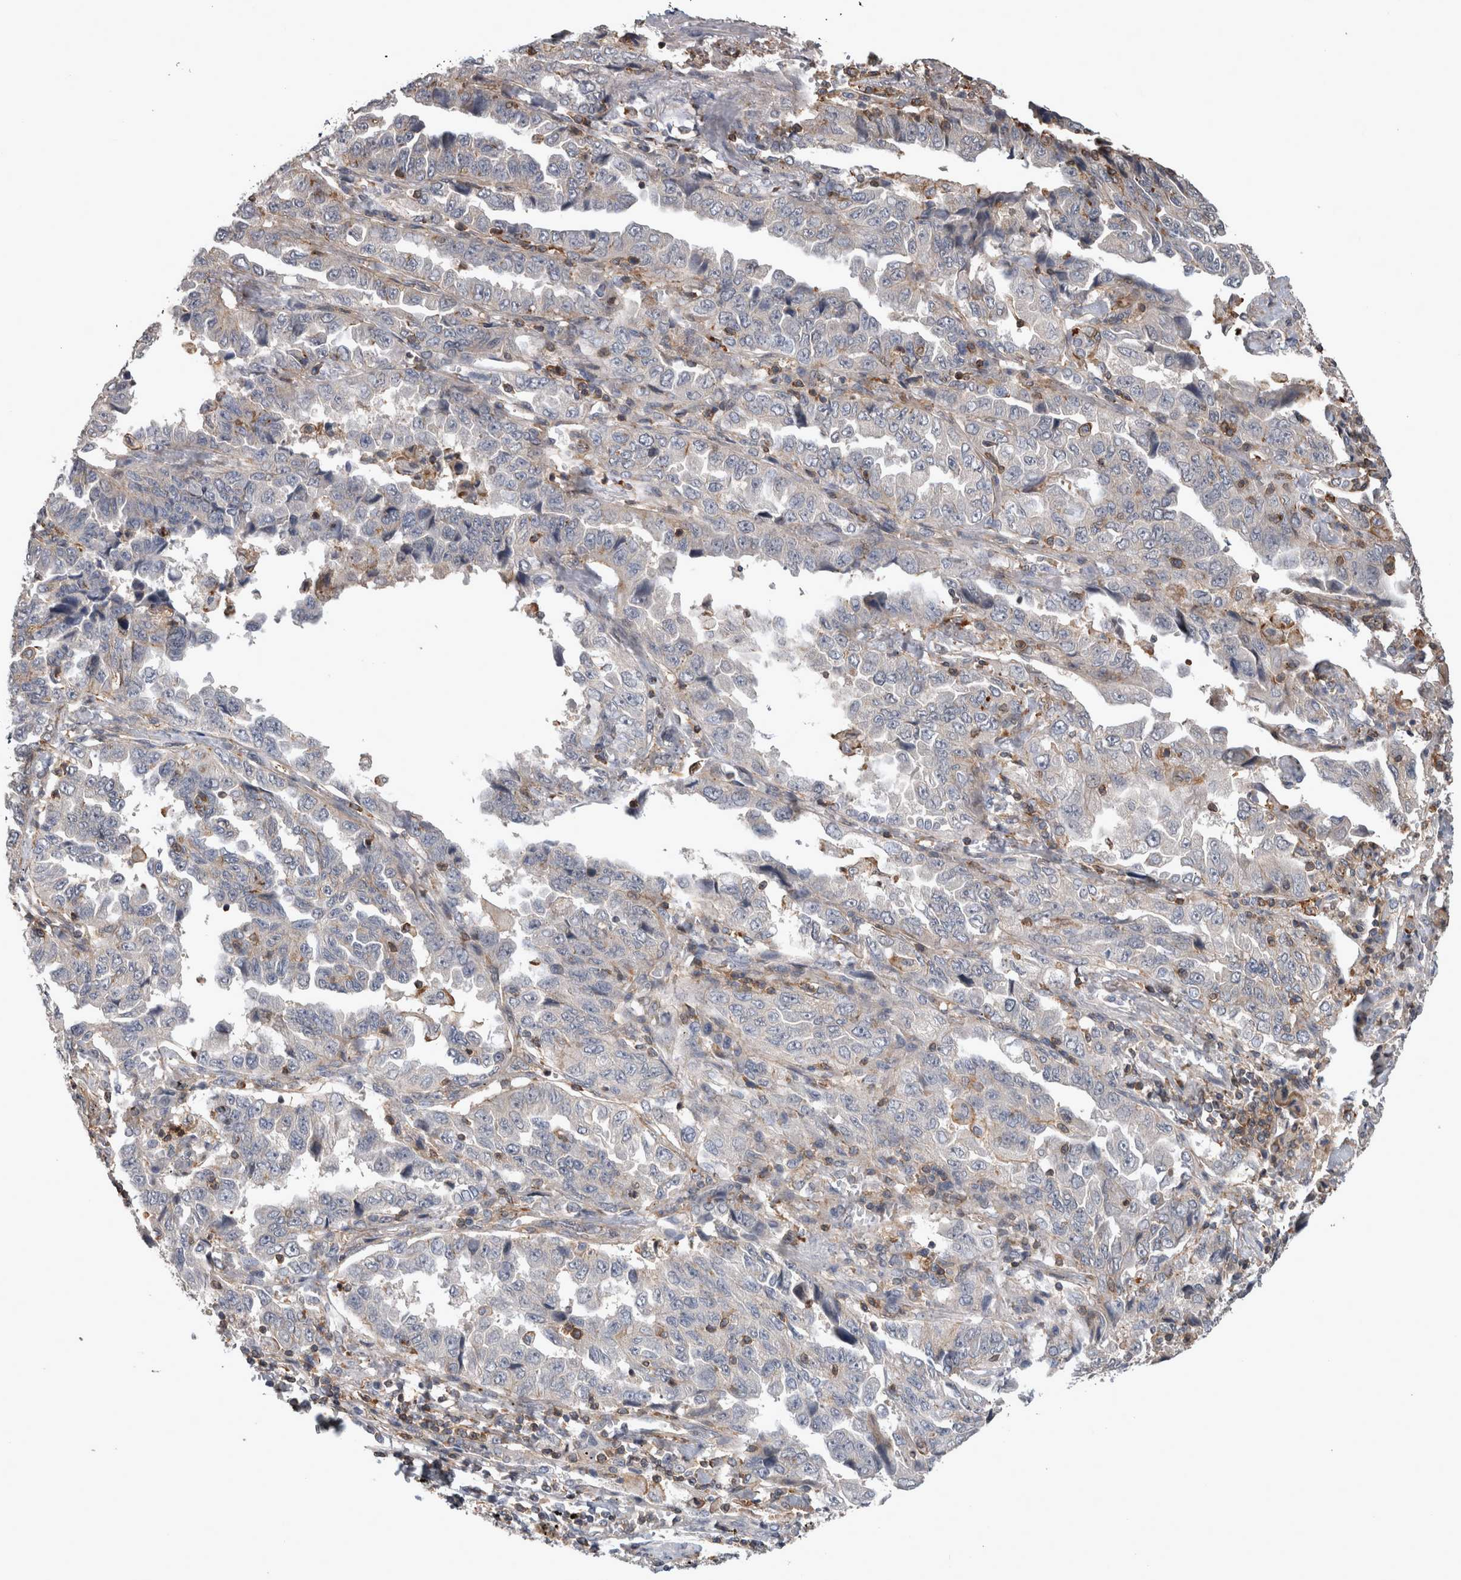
{"staining": {"intensity": "negative", "quantity": "none", "location": "none"}, "tissue": "lung cancer", "cell_type": "Tumor cells", "image_type": "cancer", "snomed": [{"axis": "morphology", "description": "Adenocarcinoma, NOS"}, {"axis": "topography", "description": "Lung"}], "caption": "Tumor cells show no significant positivity in lung cancer.", "gene": "SPATA48", "patient": {"sex": "female", "age": 51}}